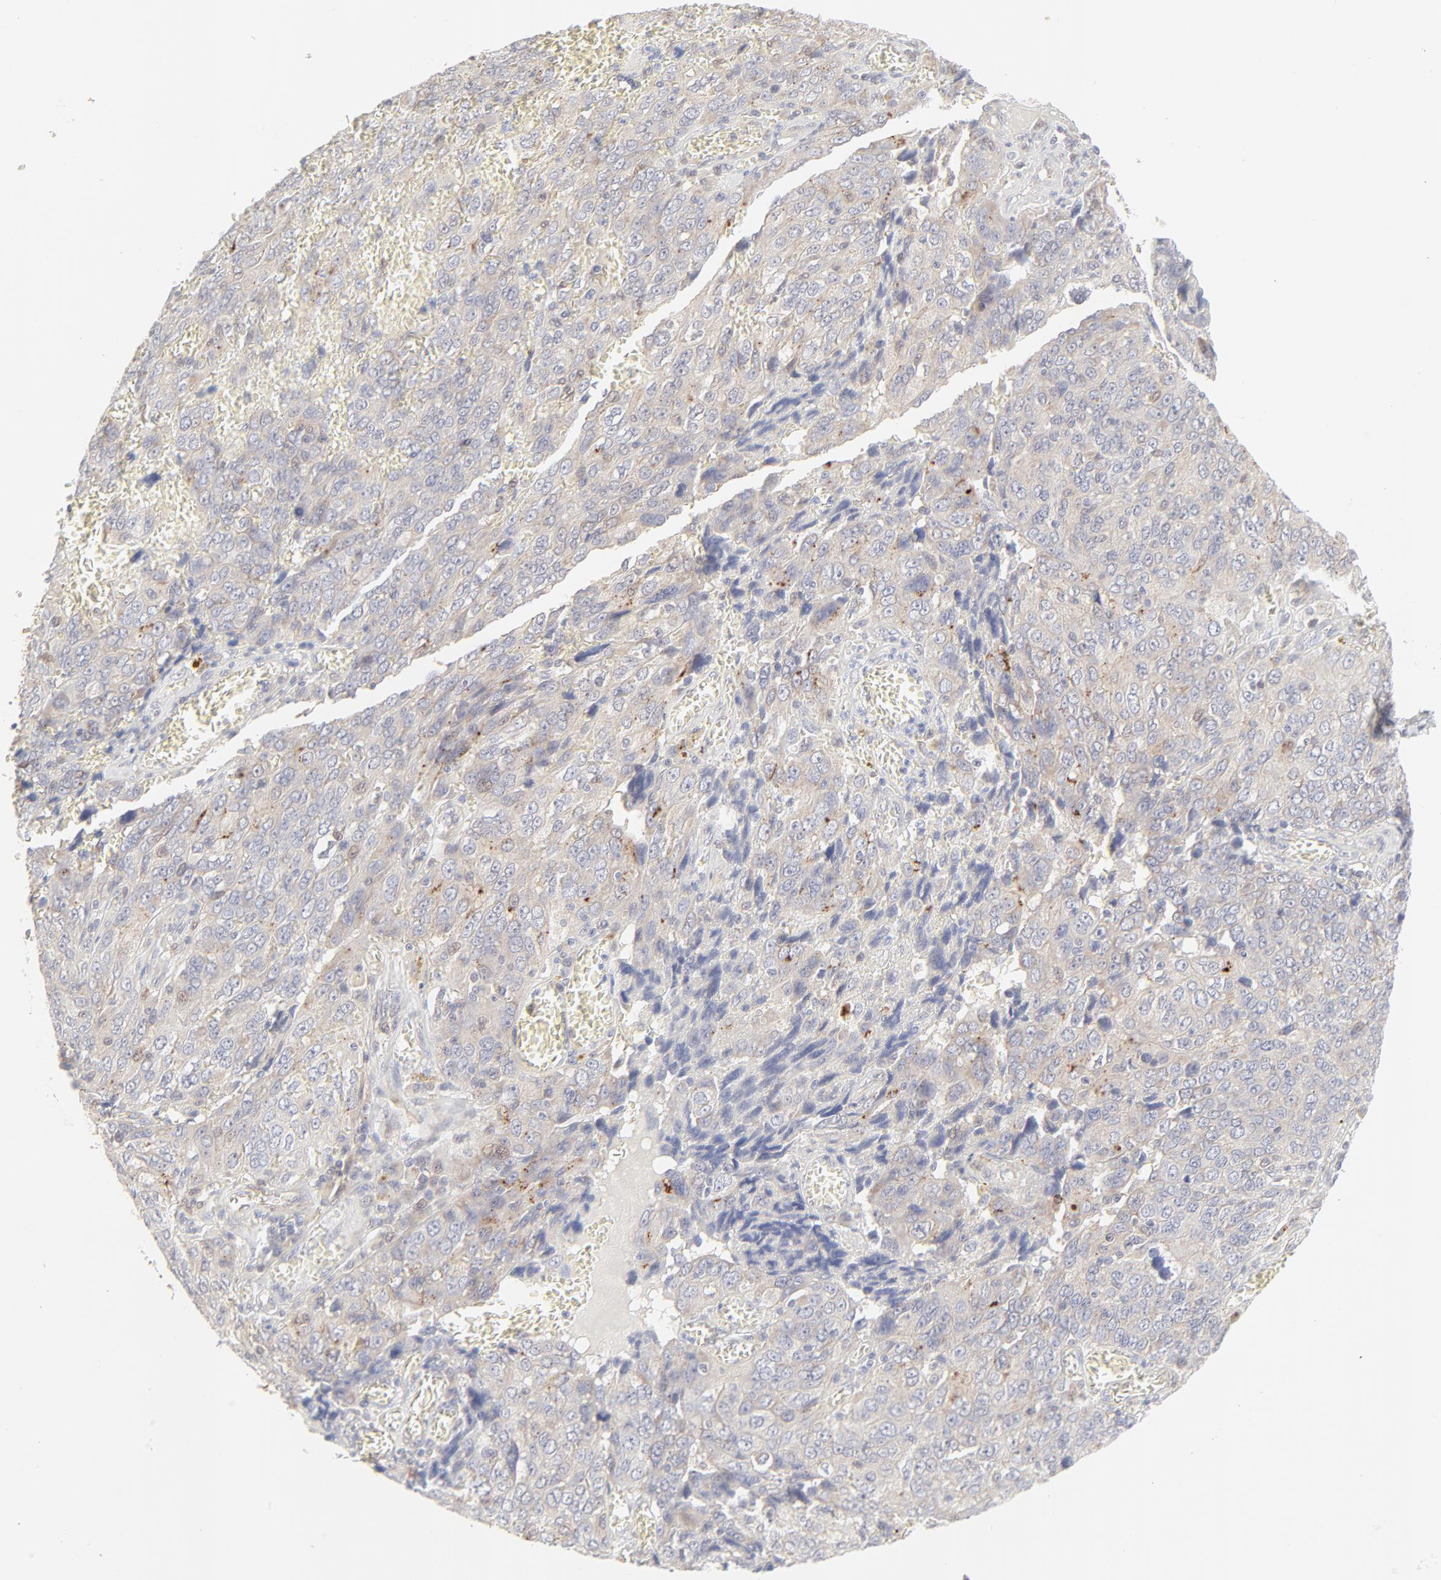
{"staining": {"intensity": "weak", "quantity": "25%-75%", "location": "cytoplasmic/membranous"}, "tissue": "ovarian cancer", "cell_type": "Tumor cells", "image_type": "cancer", "snomed": [{"axis": "morphology", "description": "Carcinoma, endometroid"}, {"axis": "topography", "description": "Ovary"}], "caption": "Ovarian cancer stained for a protein (brown) shows weak cytoplasmic/membranous positive staining in about 25%-75% of tumor cells.", "gene": "LGALS2", "patient": {"sex": "female", "age": 75}}